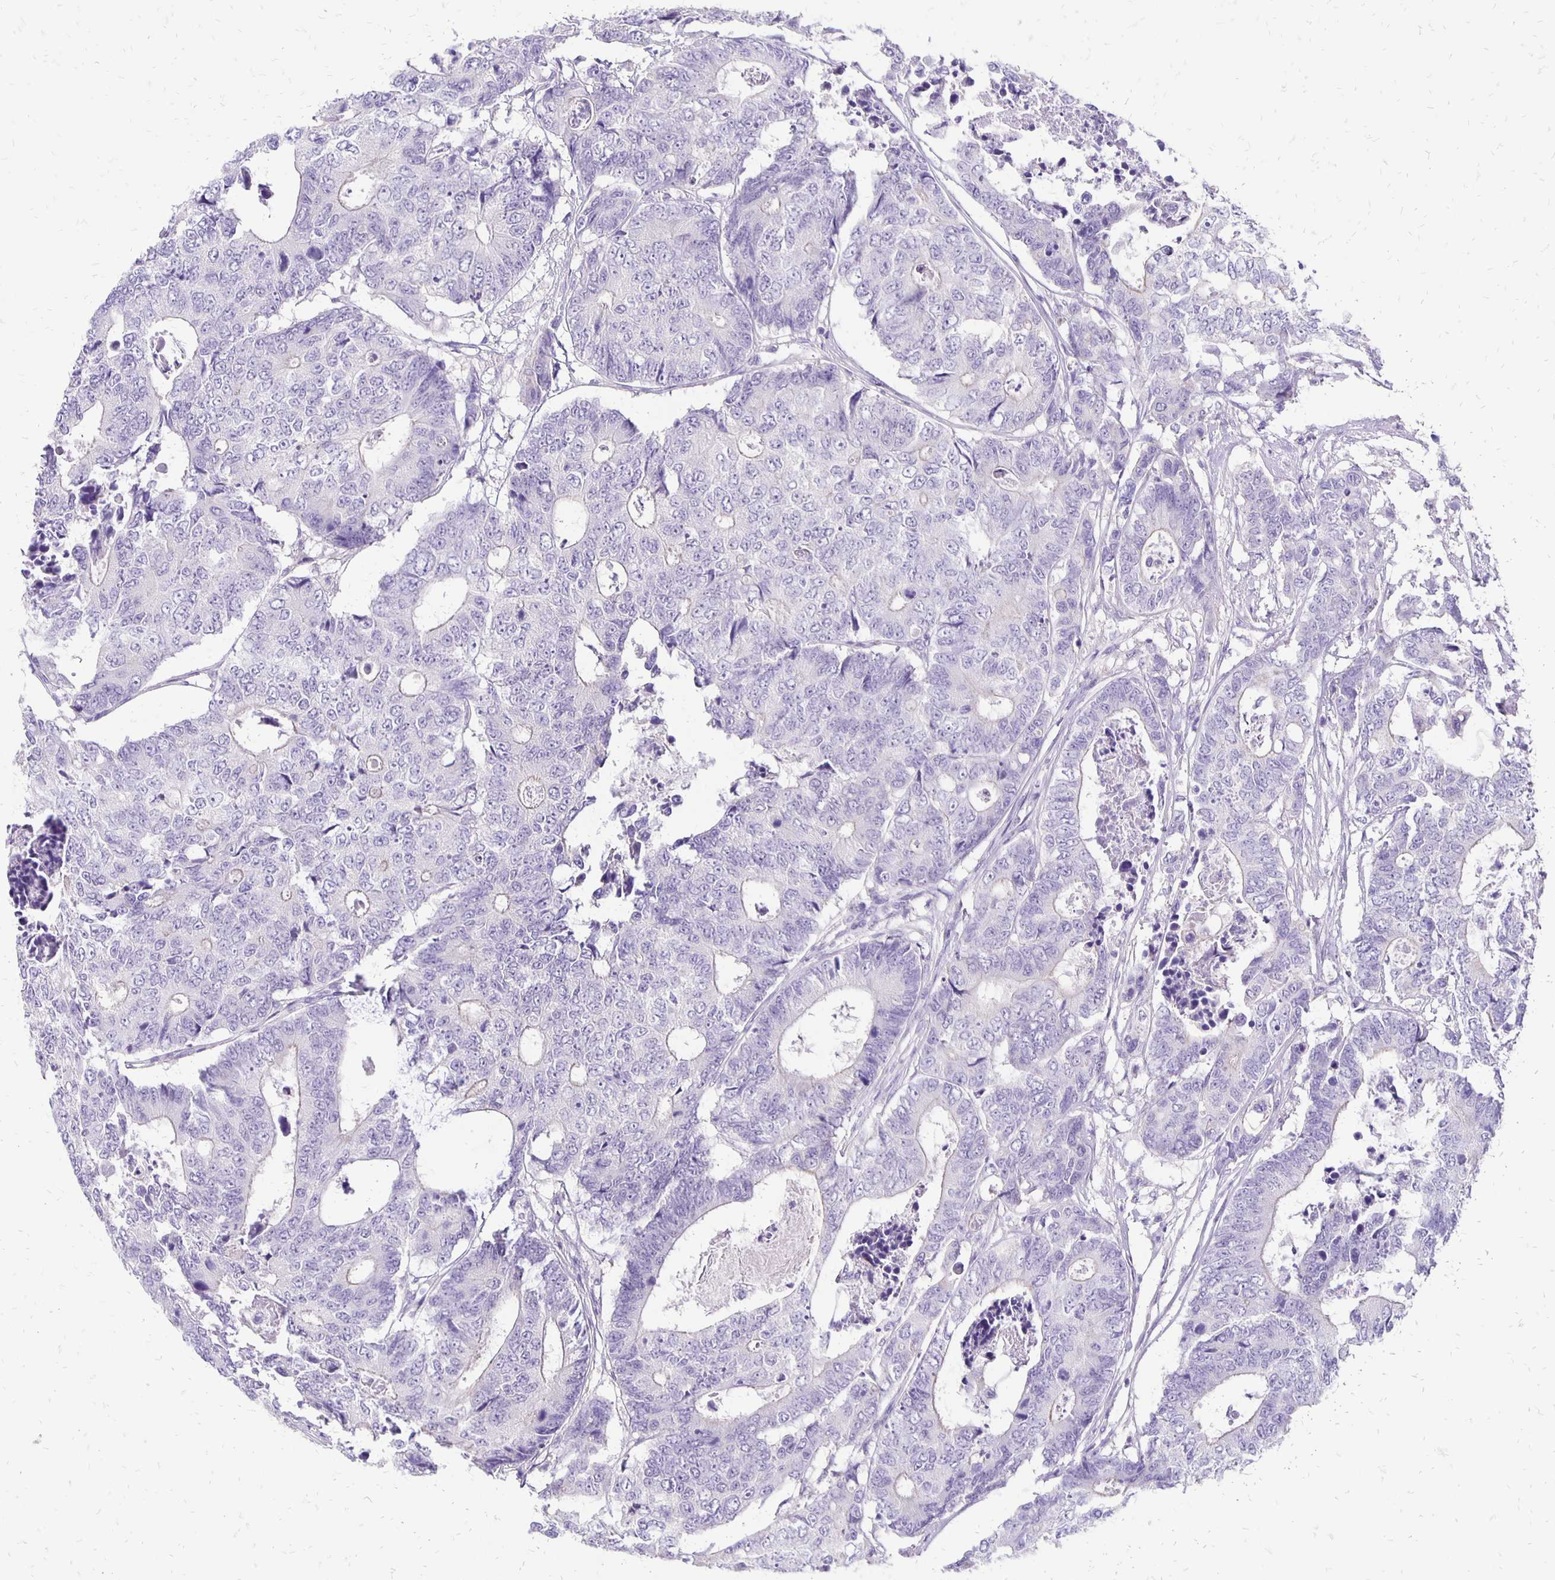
{"staining": {"intensity": "negative", "quantity": "none", "location": "none"}, "tissue": "colorectal cancer", "cell_type": "Tumor cells", "image_type": "cancer", "snomed": [{"axis": "morphology", "description": "Adenocarcinoma, NOS"}, {"axis": "topography", "description": "Colon"}], "caption": "The image reveals no significant staining in tumor cells of colorectal cancer.", "gene": "ANKRD45", "patient": {"sex": "female", "age": 48}}